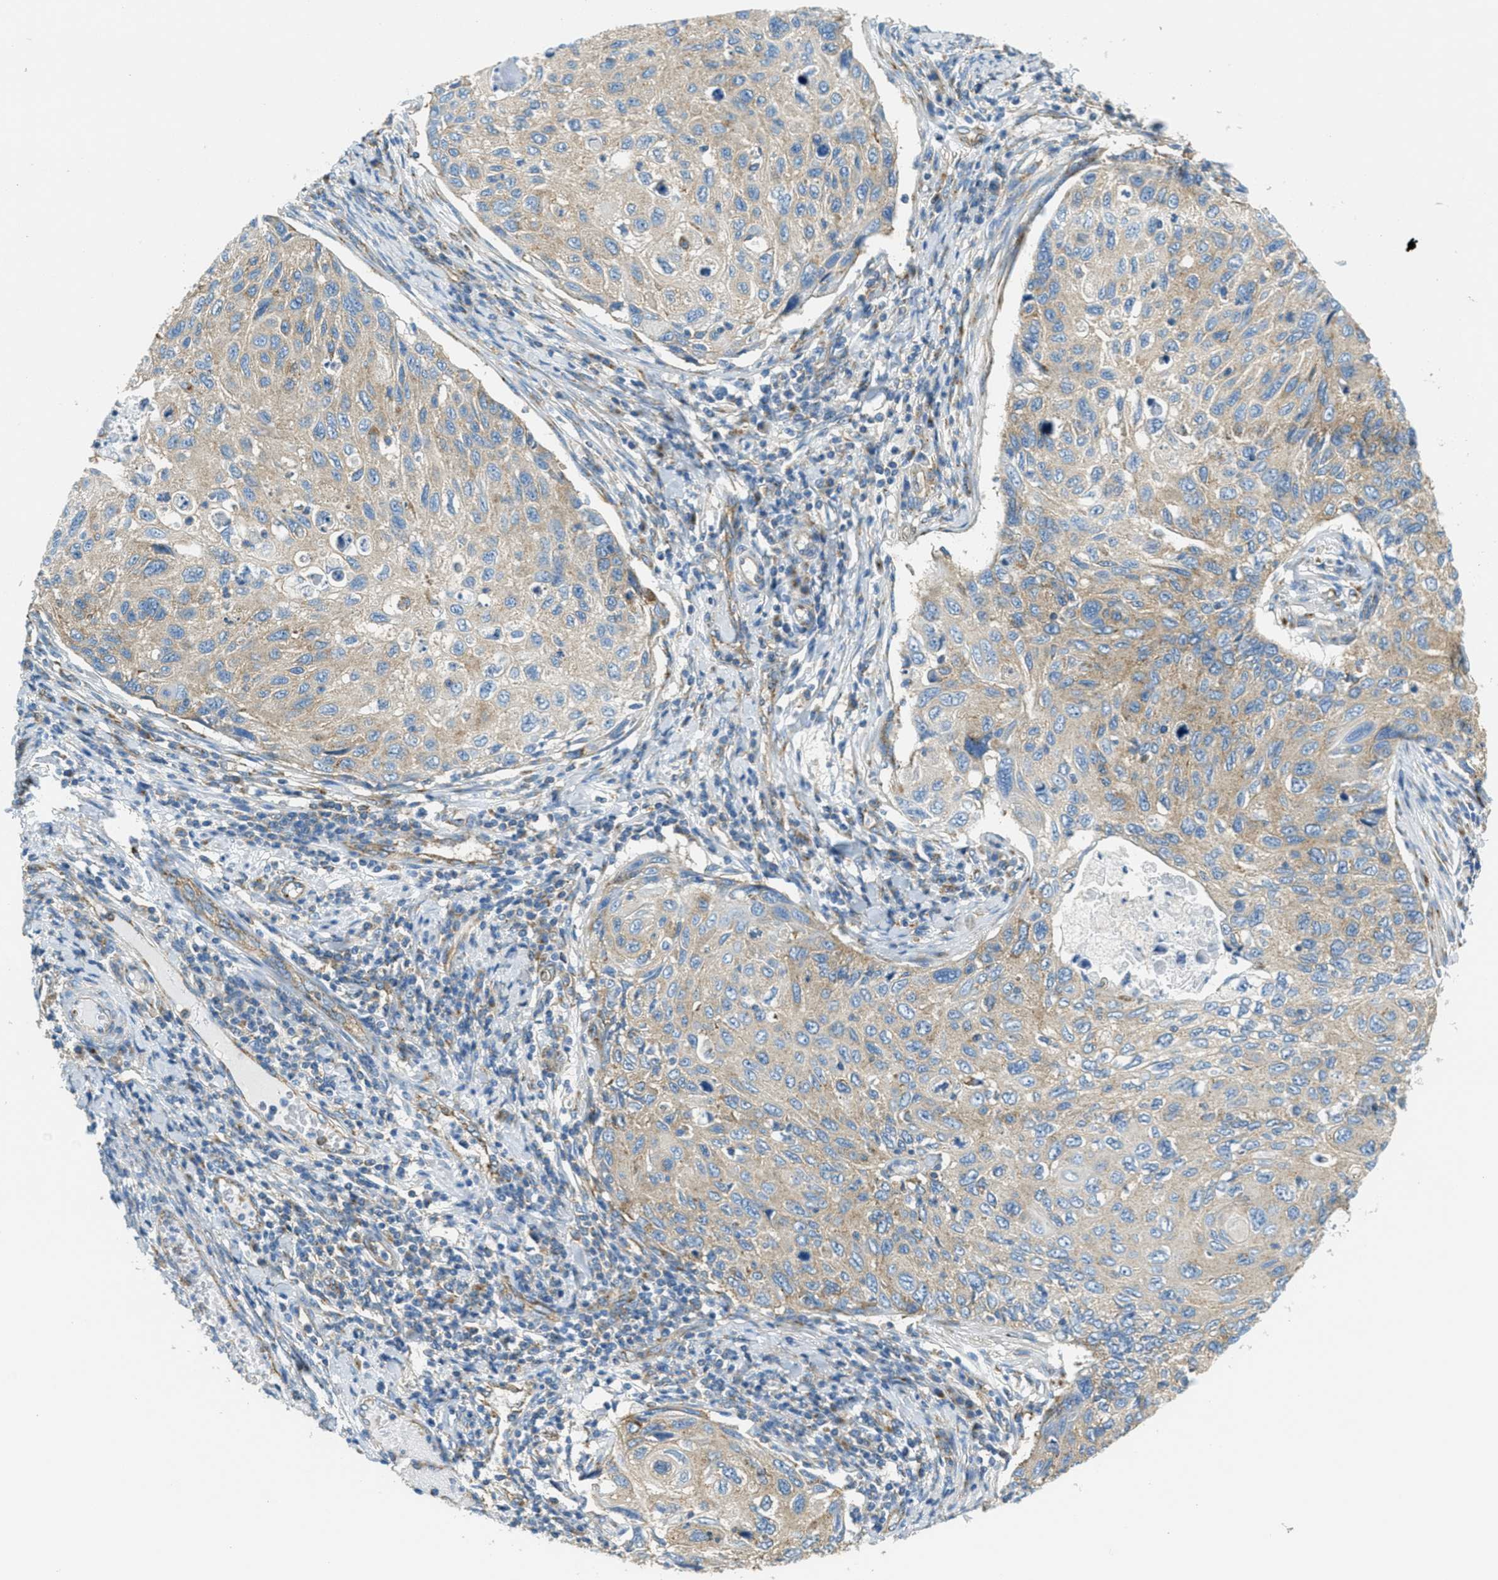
{"staining": {"intensity": "weak", "quantity": ">75%", "location": "cytoplasmic/membranous"}, "tissue": "cervical cancer", "cell_type": "Tumor cells", "image_type": "cancer", "snomed": [{"axis": "morphology", "description": "Squamous cell carcinoma, NOS"}, {"axis": "topography", "description": "Cervix"}], "caption": "Weak cytoplasmic/membranous protein staining is present in approximately >75% of tumor cells in cervical cancer (squamous cell carcinoma).", "gene": "AP2B1", "patient": {"sex": "female", "age": 70}}